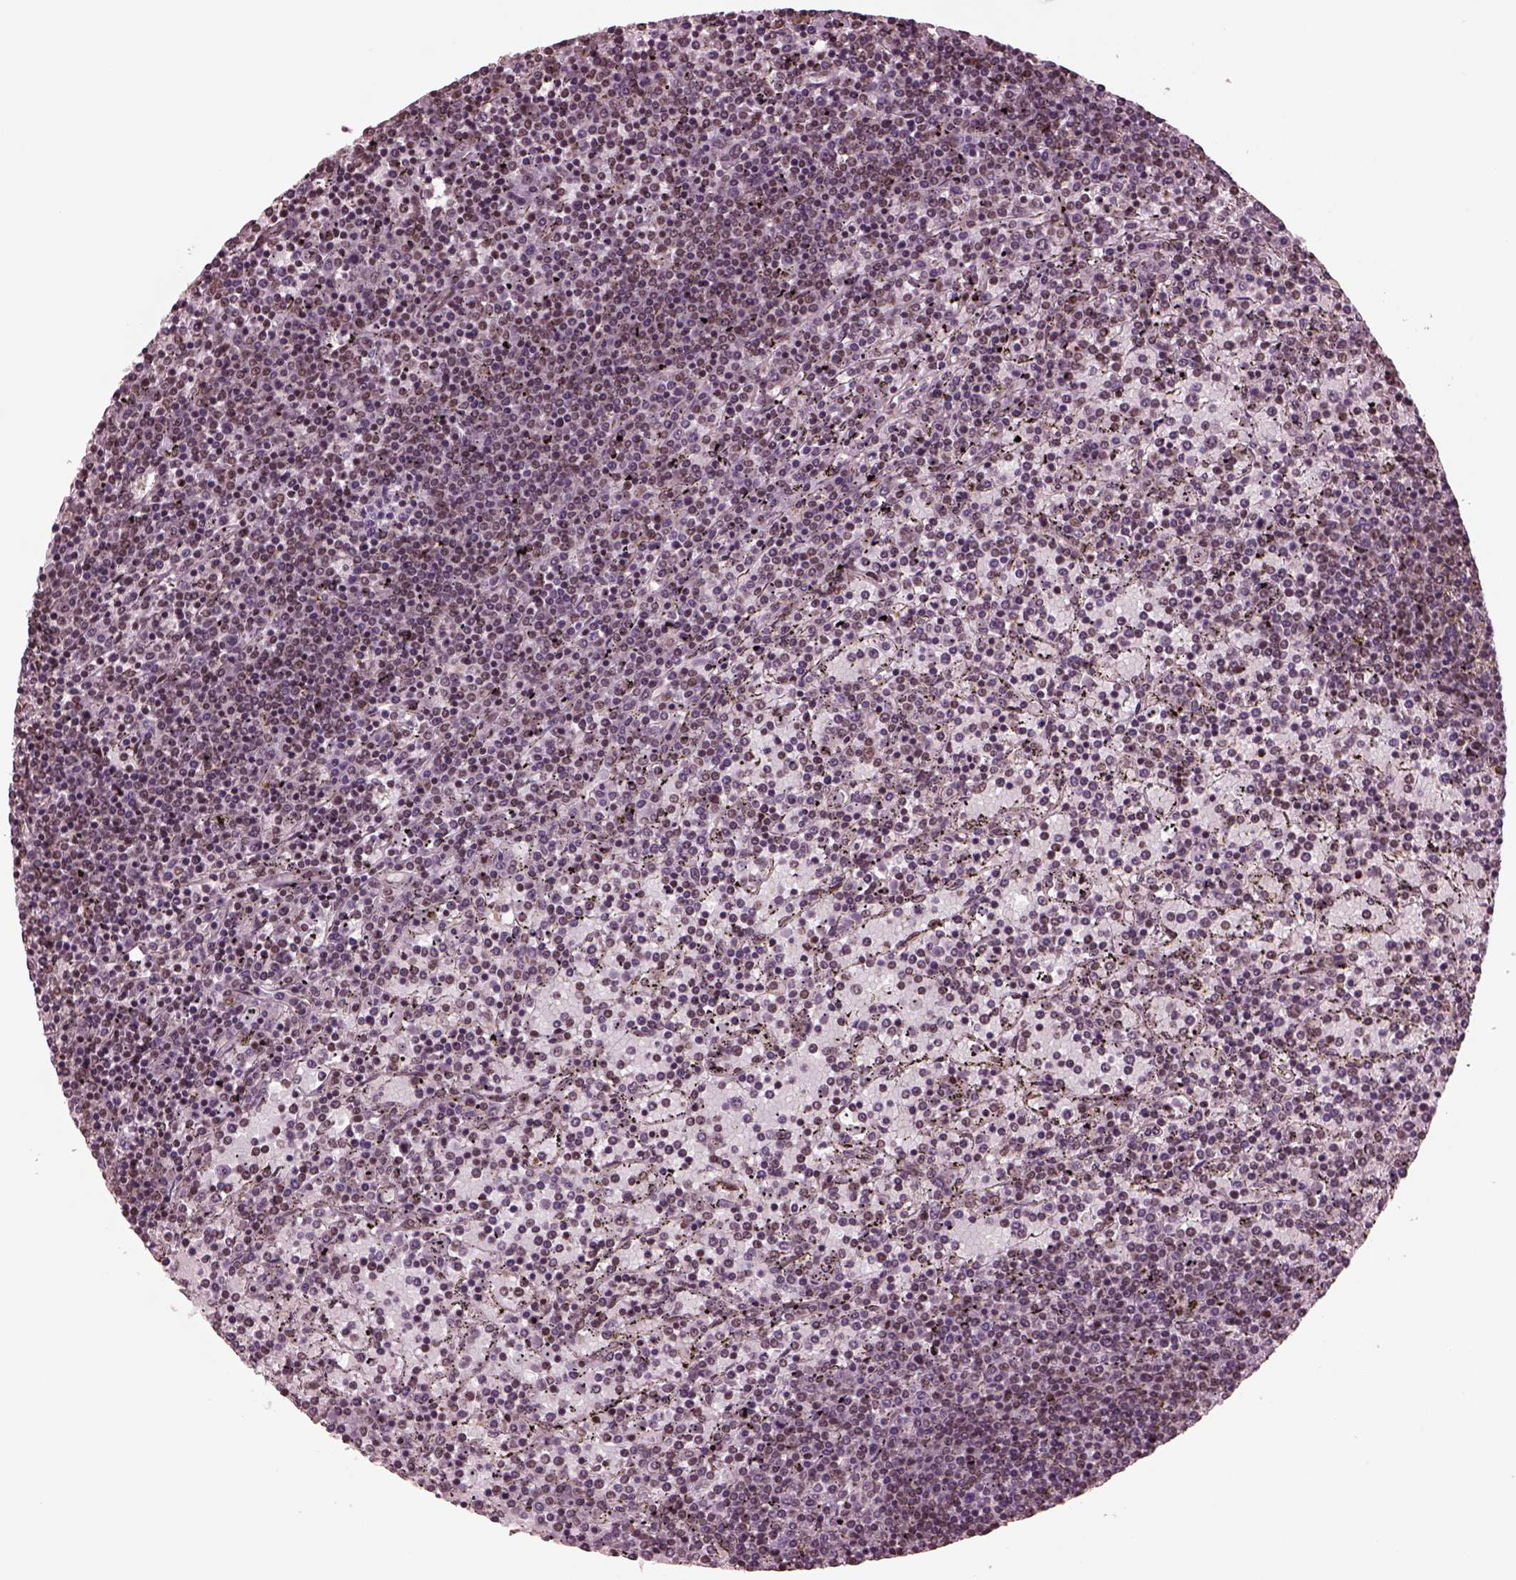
{"staining": {"intensity": "negative", "quantity": "none", "location": "none"}, "tissue": "lymphoma", "cell_type": "Tumor cells", "image_type": "cancer", "snomed": [{"axis": "morphology", "description": "Malignant lymphoma, non-Hodgkin's type, Low grade"}, {"axis": "topography", "description": "Spleen"}], "caption": "This is an IHC micrograph of human malignant lymphoma, non-Hodgkin's type (low-grade). There is no positivity in tumor cells.", "gene": "NAP1L5", "patient": {"sex": "female", "age": 77}}